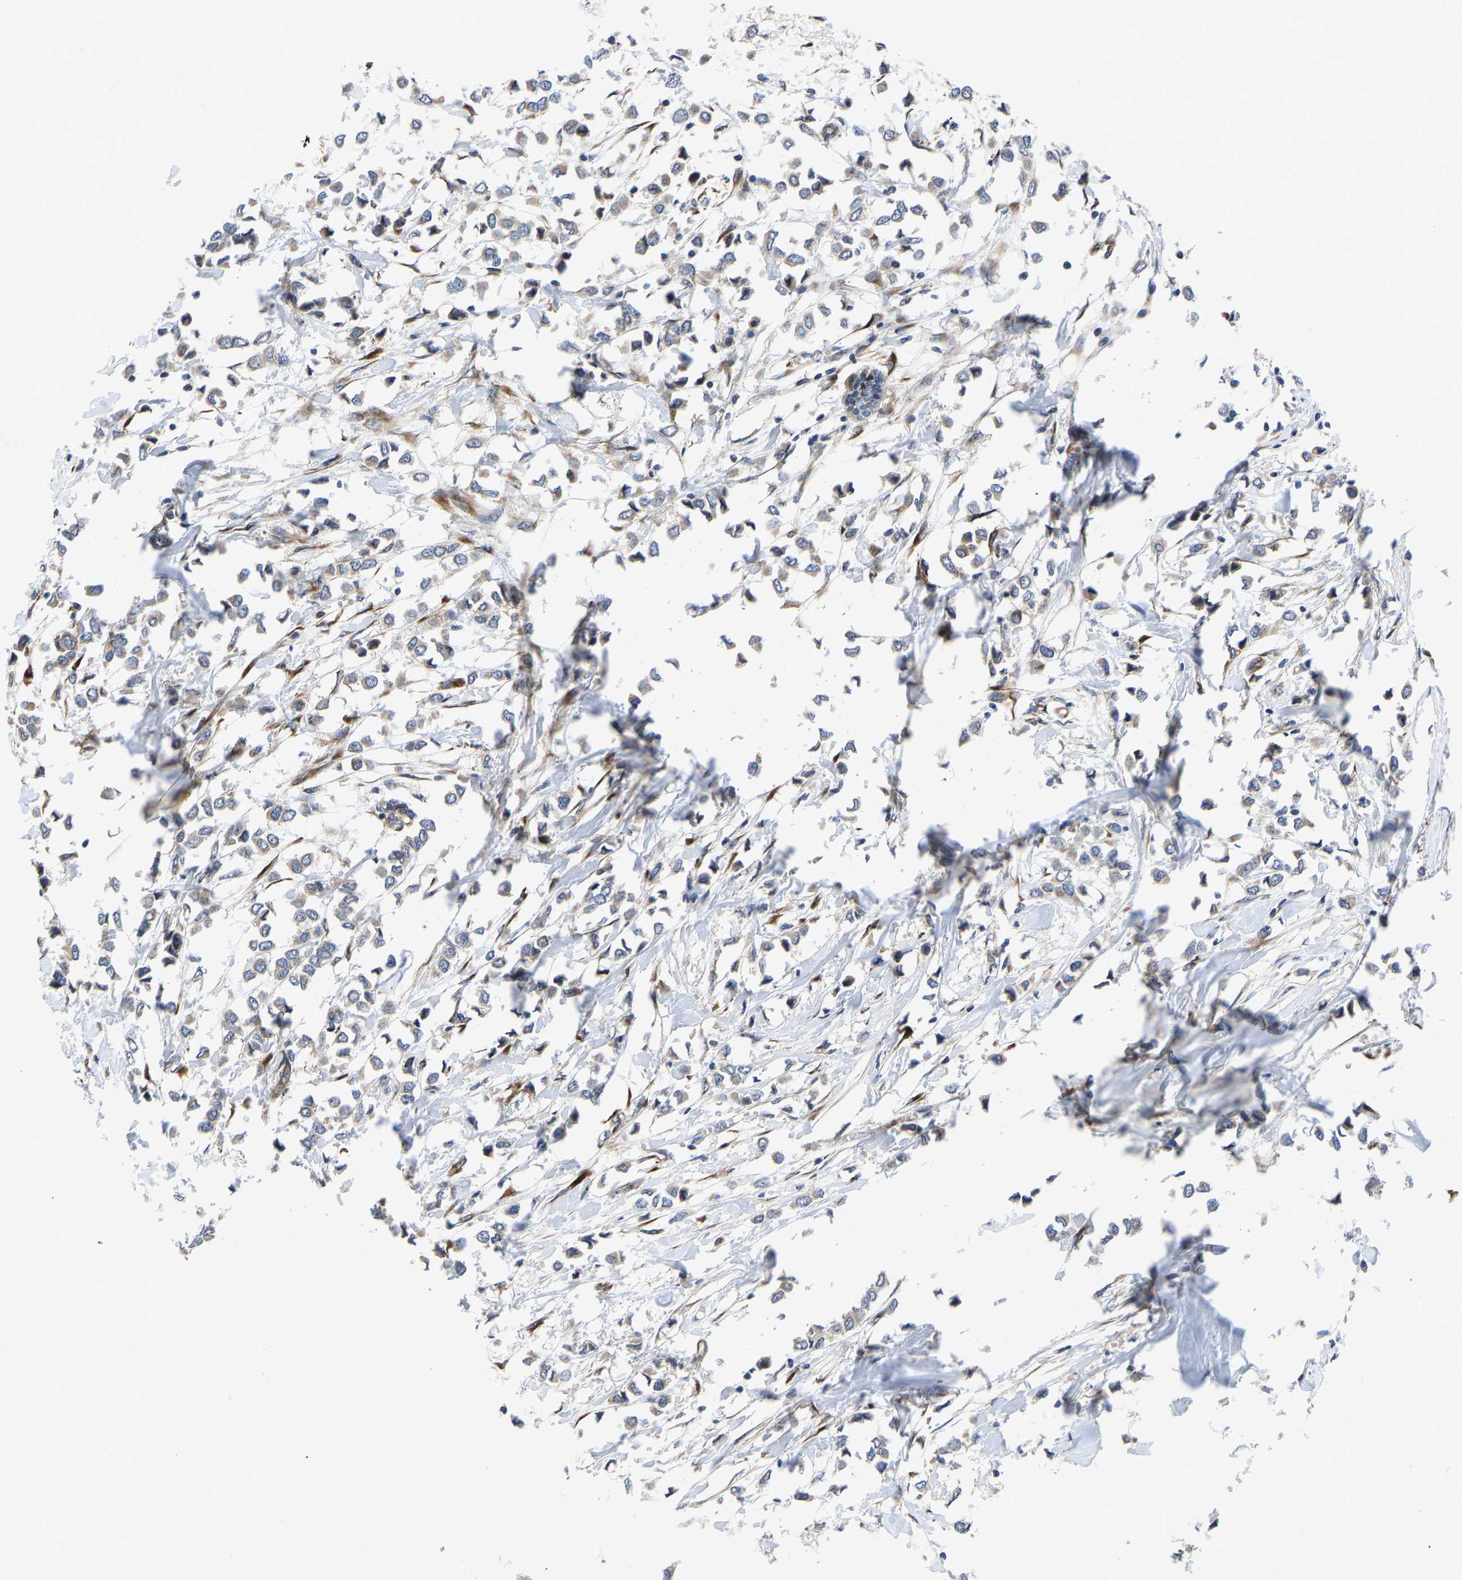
{"staining": {"intensity": "weak", "quantity": "25%-75%", "location": "cytoplasmic/membranous"}, "tissue": "breast cancer", "cell_type": "Tumor cells", "image_type": "cancer", "snomed": [{"axis": "morphology", "description": "Lobular carcinoma"}, {"axis": "topography", "description": "Breast"}], "caption": "High-magnification brightfield microscopy of breast lobular carcinoma stained with DAB (3,3'-diaminobenzidine) (brown) and counterstained with hematoxylin (blue). tumor cells exhibit weak cytoplasmic/membranous staining is present in approximately25%-75% of cells. The staining is performed using DAB brown chromogen to label protein expression. The nuclei are counter-stained blue using hematoxylin.", "gene": "FRRS1", "patient": {"sex": "female", "age": 51}}